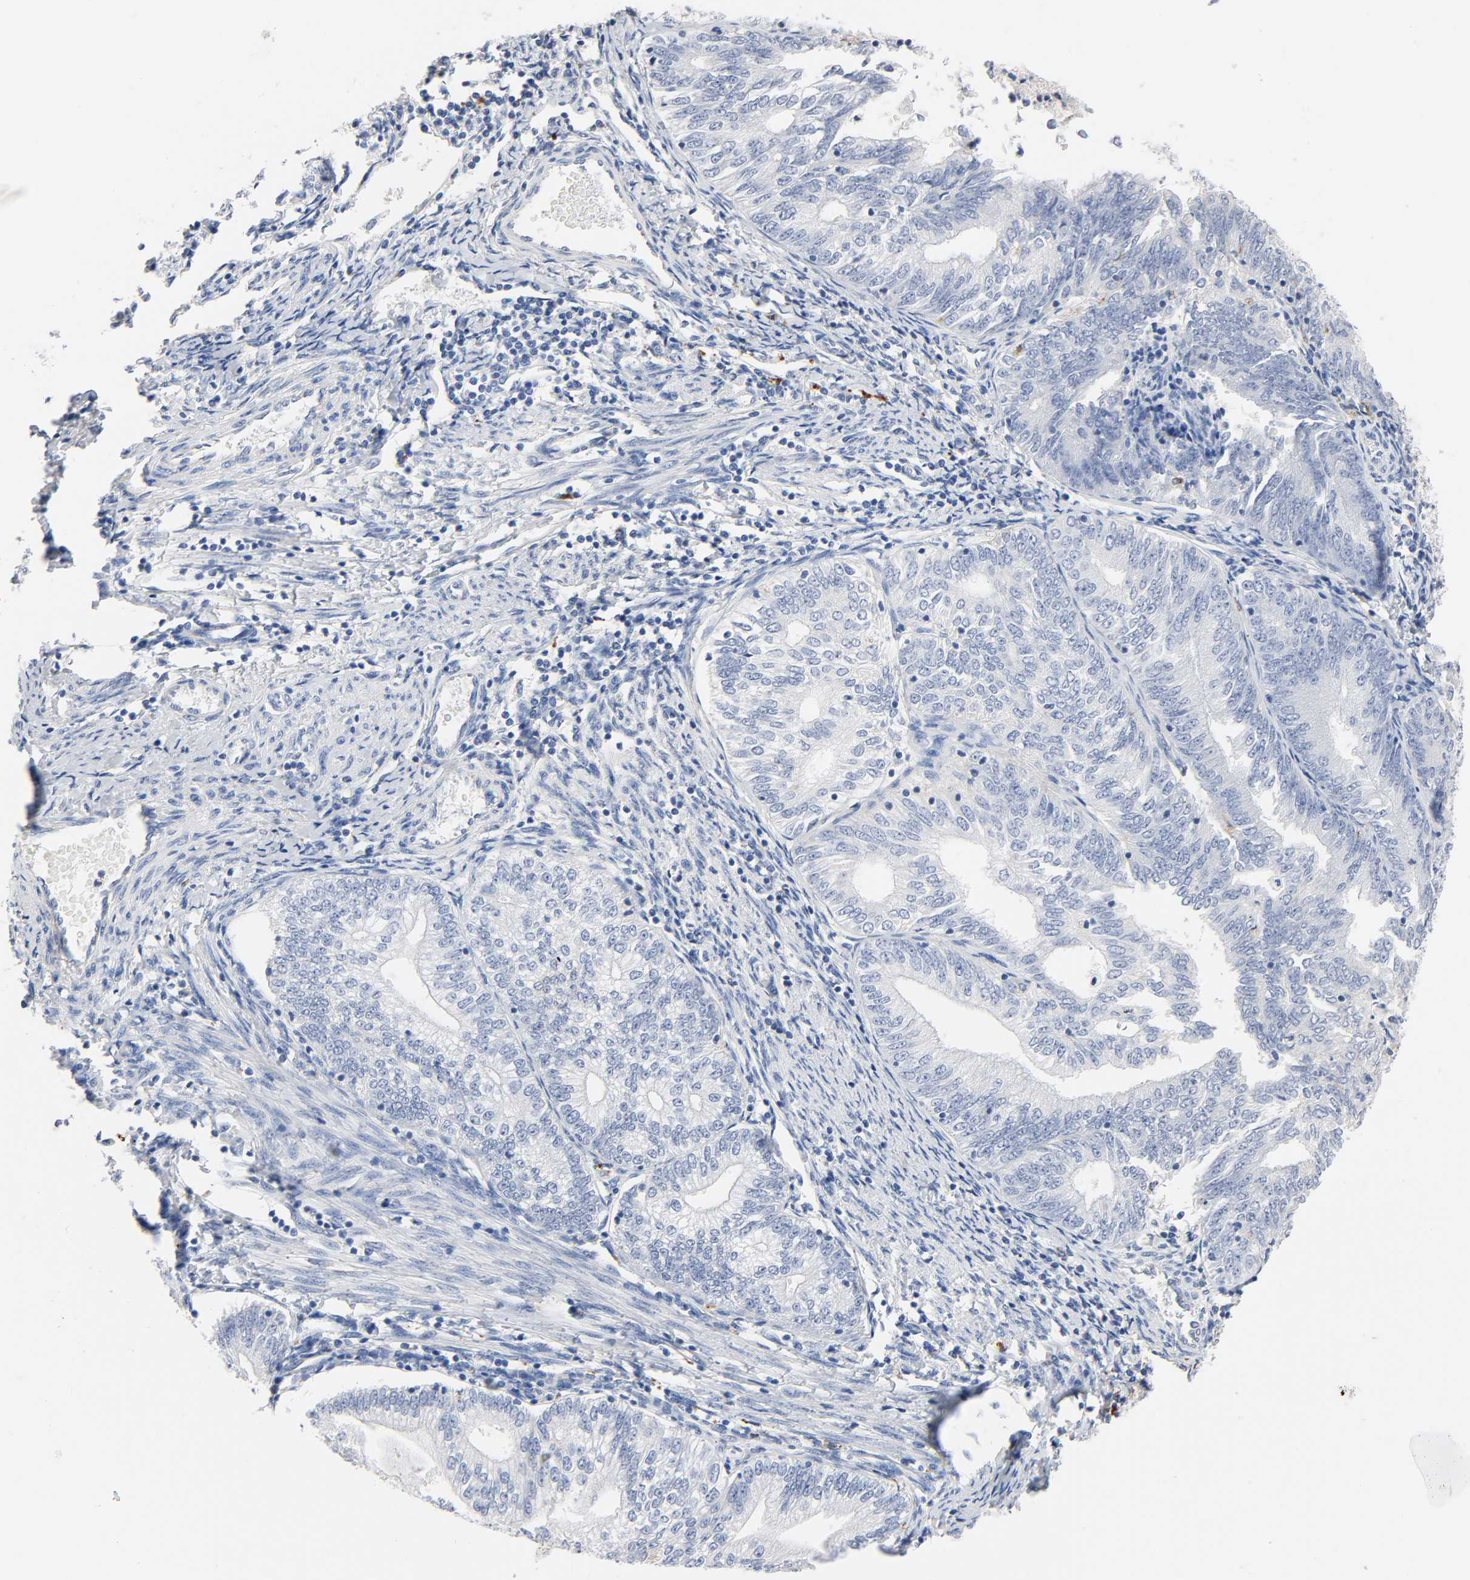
{"staining": {"intensity": "negative", "quantity": "none", "location": "none"}, "tissue": "endometrial cancer", "cell_type": "Tumor cells", "image_type": "cancer", "snomed": [{"axis": "morphology", "description": "Adenocarcinoma, NOS"}, {"axis": "topography", "description": "Endometrium"}], "caption": "Immunohistochemistry histopathology image of human endometrial adenocarcinoma stained for a protein (brown), which exhibits no expression in tumor cells.", "gene": "PLP1", "patient": {"sex": "female", "age": 69}}